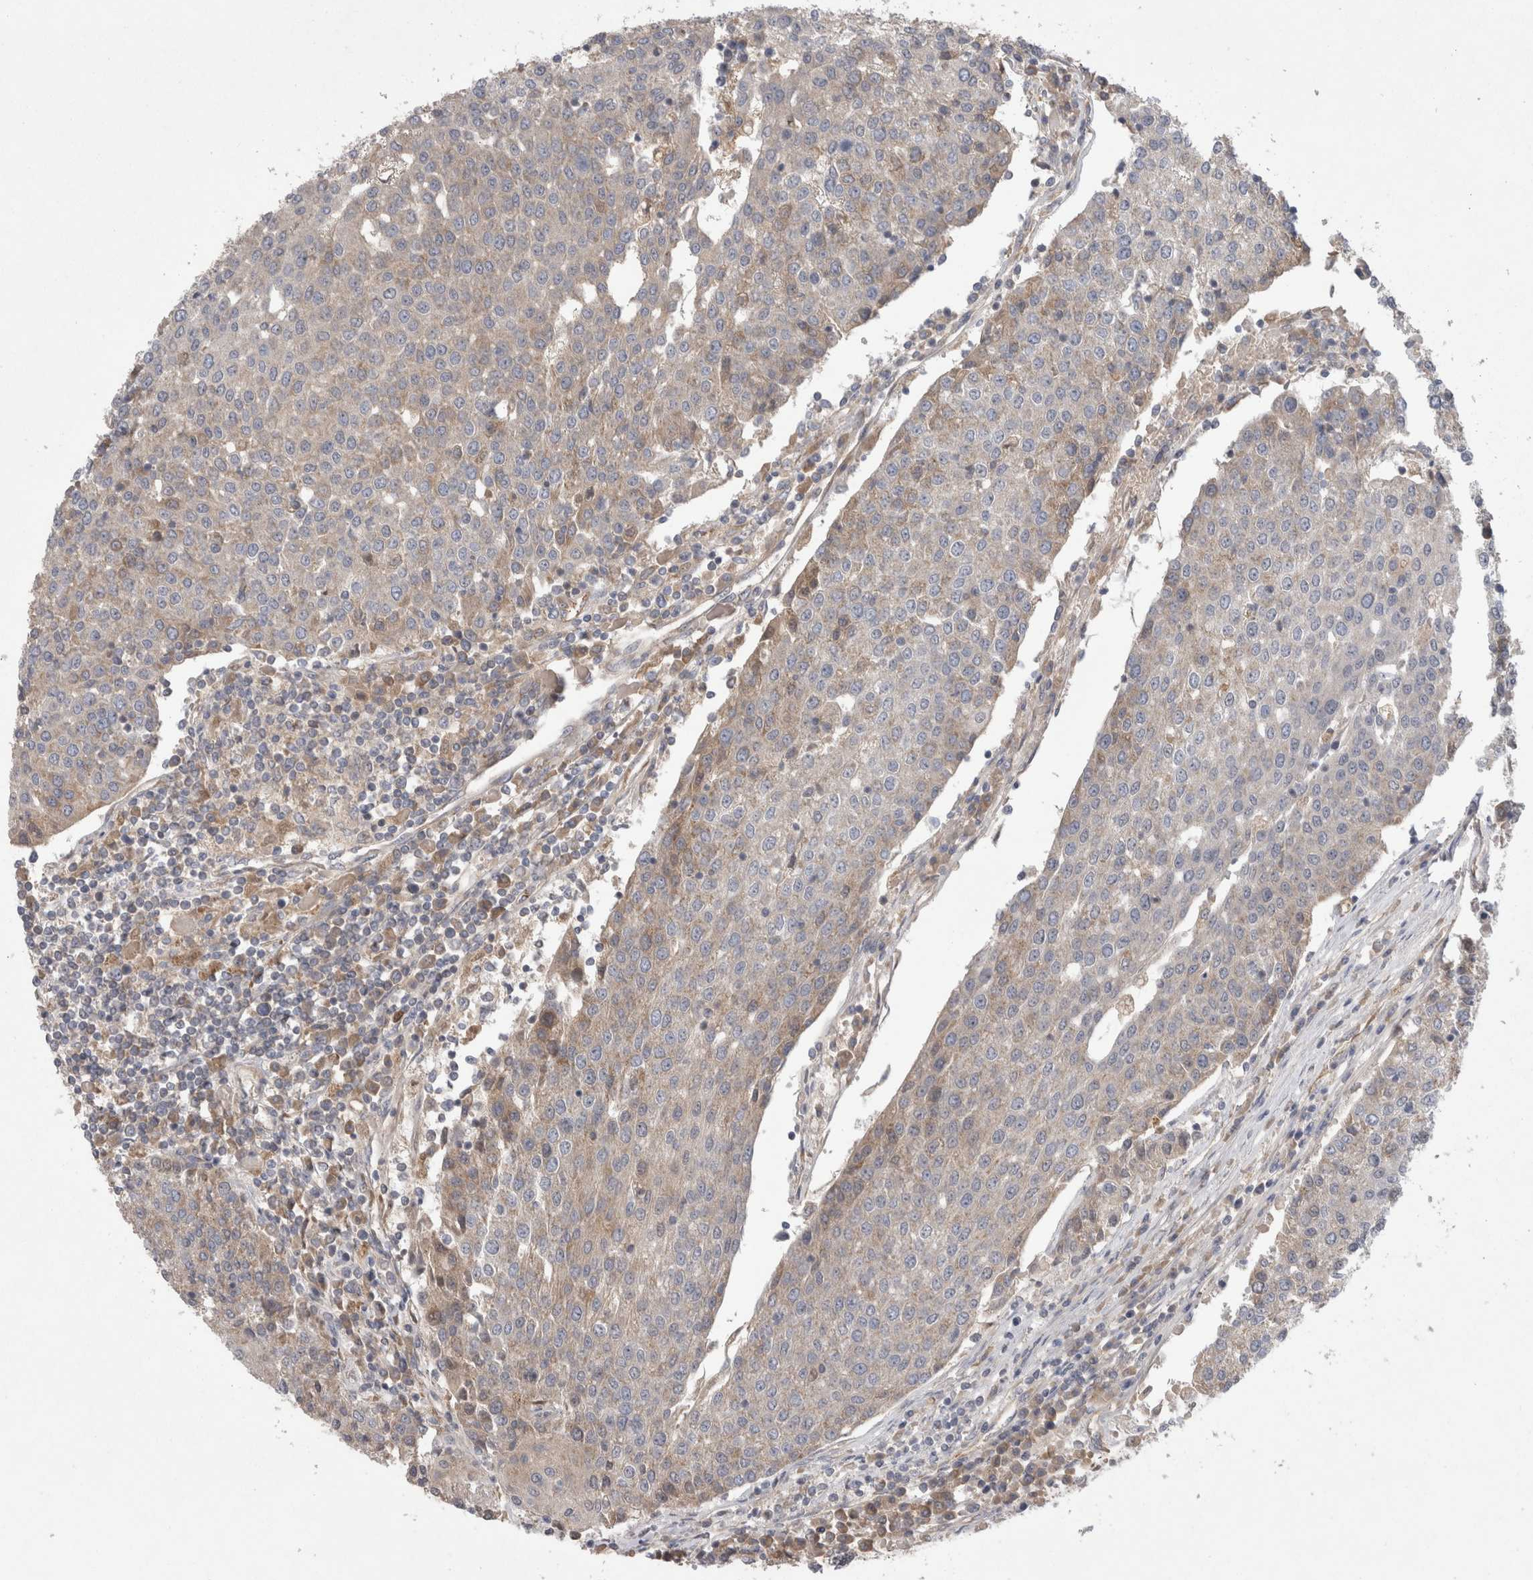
{"staining": {"intensity": "weak", "quantity": "<25%", "location": "cytoplasmic/membranous"}, "tissue": "urothelial cancer", "cell_type": "Tumor cells", "image_type": "cancer", "snomed": [{"axis": "morphology", "description": "Urothelial carcinoma, High grade"}, {"axis": "topography", "description": "Urinary bladder"}], "caption": "Tumor cells show no significant staining in urothelial cancer.", "gene": "DARS2", "patient": {"sex": "female", "age": 85}}